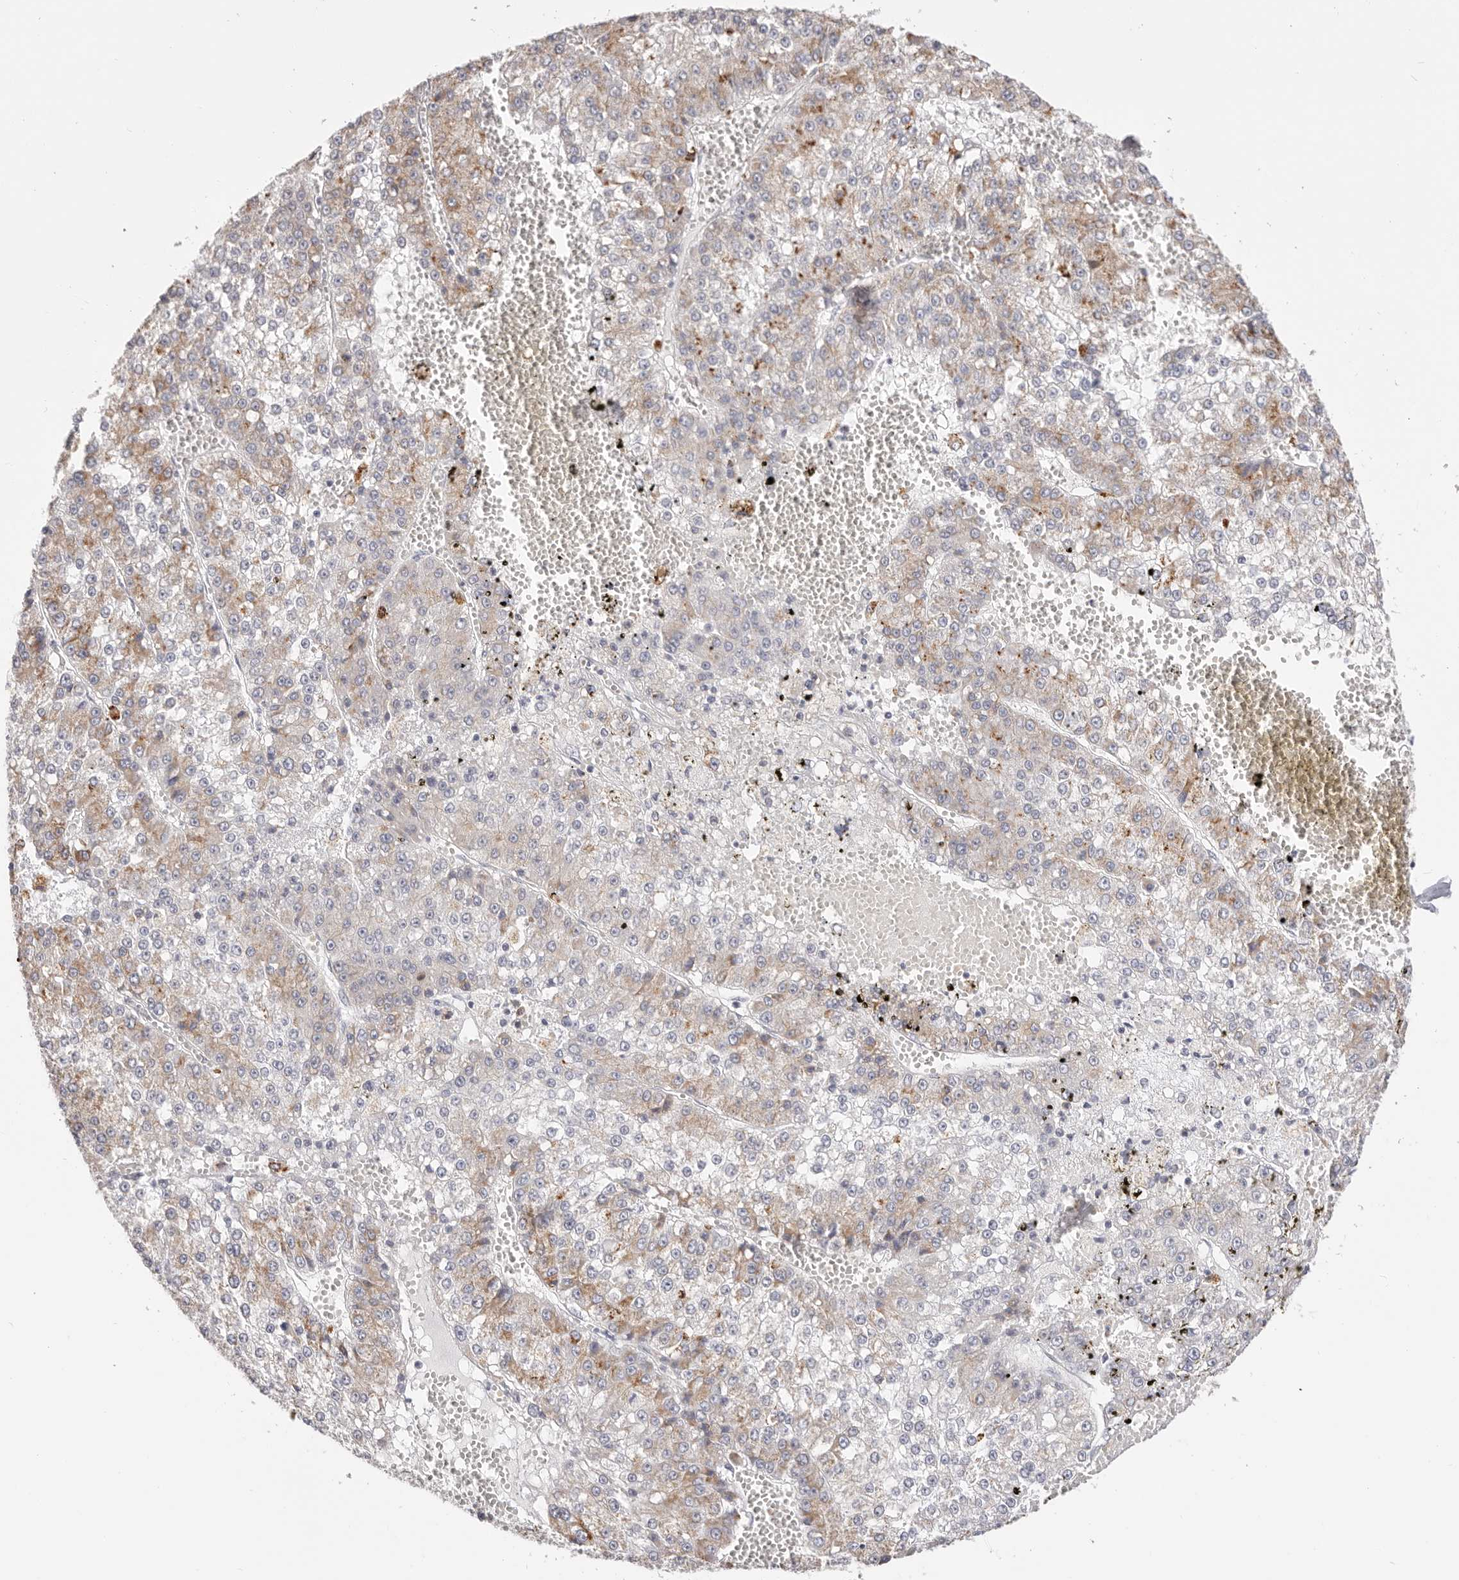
{"staining": {"intensity": "moderate", "quantity": "25%-75%", "location": "cytoplasmic/membranous"}, "tissue": "liver cancer", "cell_type": "Tumor cells", "image_type": "cancer", "snomed": [{"axis": "morphology", "description": "Carcinoma, Hepatocellular, NOS"}, {"axis": "topography", "description": "Liver"}], "caption": "Liver cancer tissue exhibits moderate cytoplasmic/membranous positivity in approximately 25%-75% of tumor cells (DAB (3,3'-diaminobenzidine) = brown stain, brightfield microscopy at high magnification).", "gene": "STKLD1", "patient": {"sex": "female", "age": 73}}